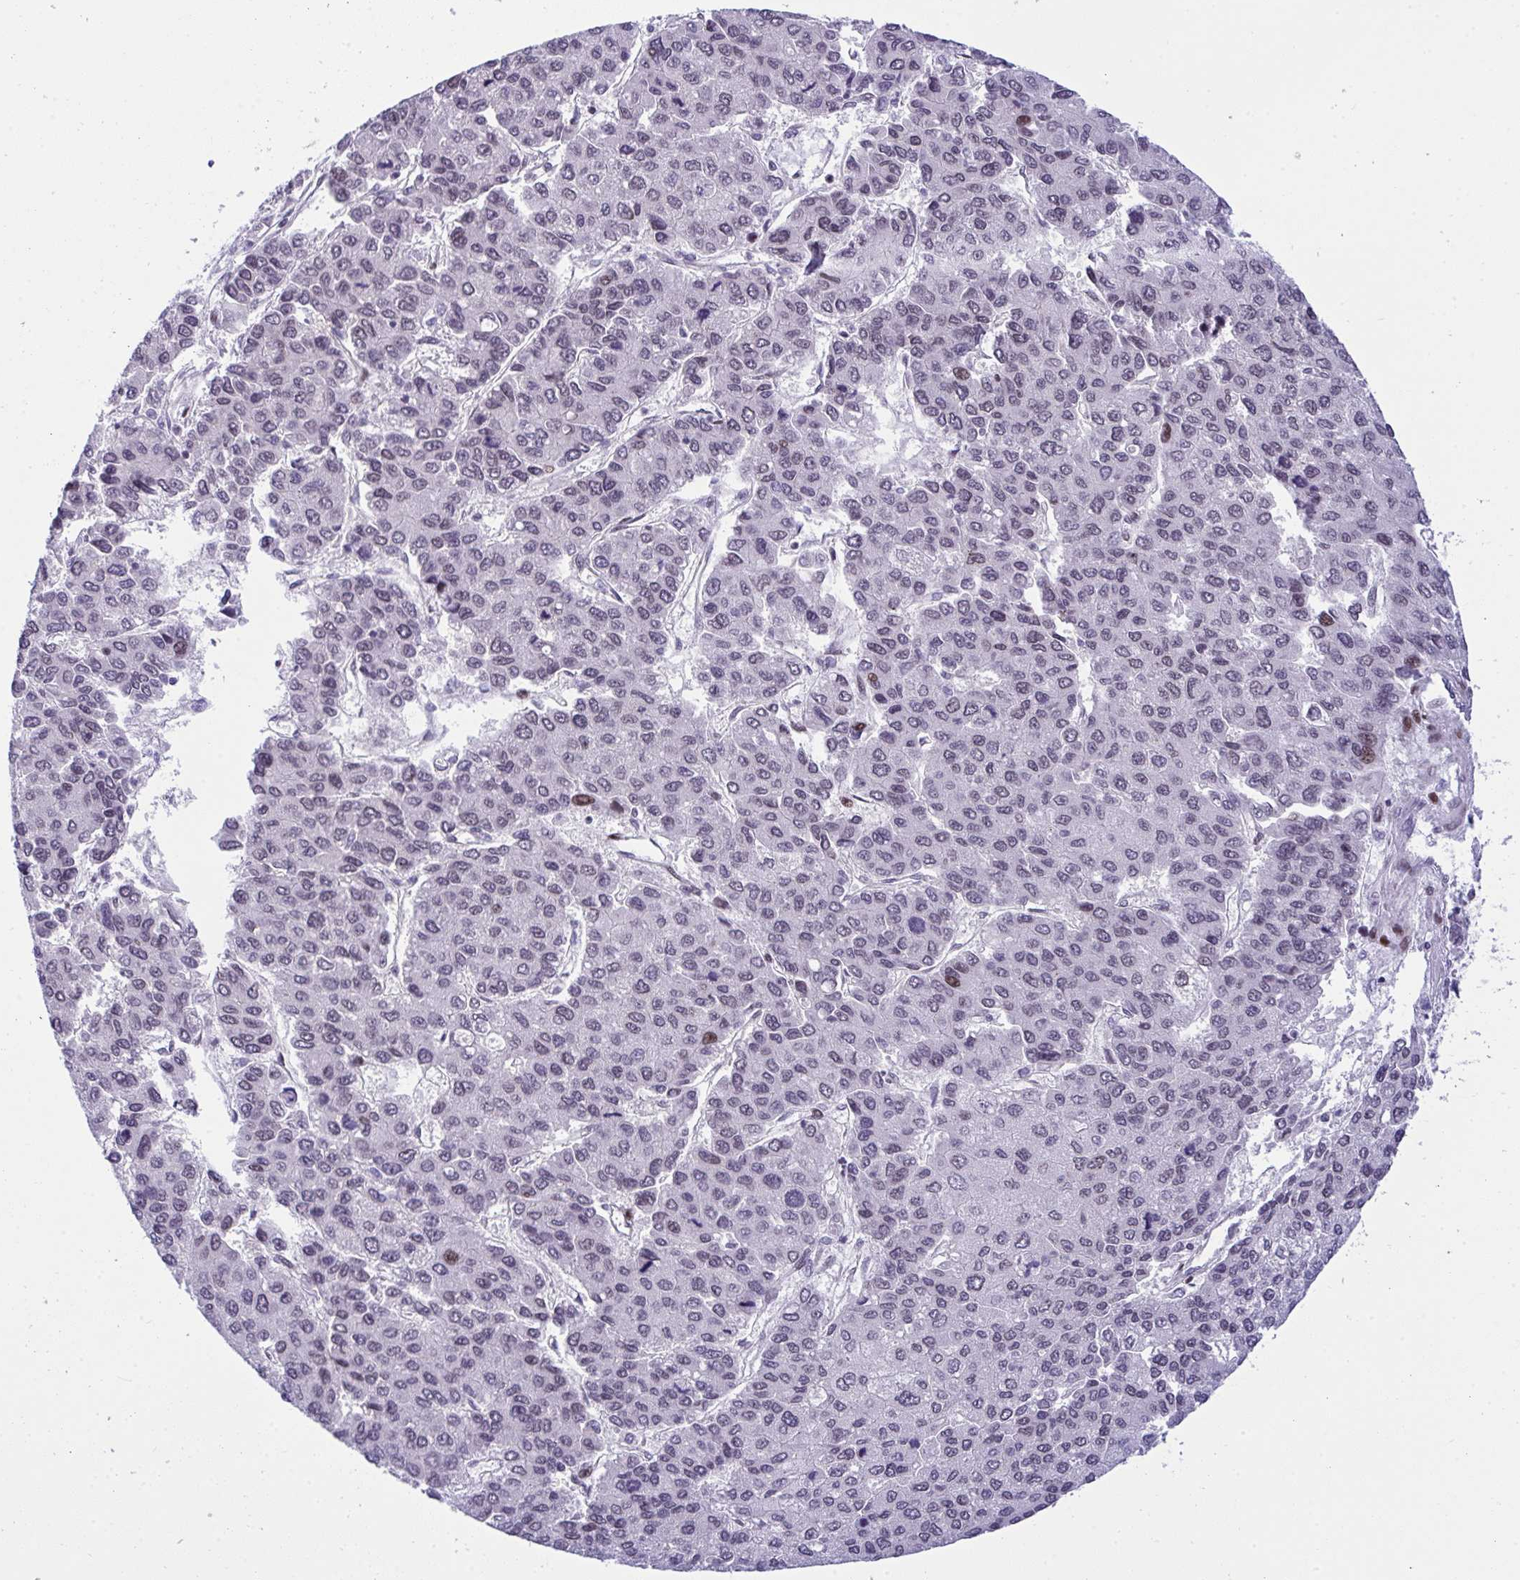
{"staining": {"intensity": "weak", "quantity": "25%-75%", "location": "nuclear"}, "tissue": "liver cancer", "cell_type": "Tumor cells", "image_type": "cancer", "snomed": [{"axis": "morphology", "description": "Carcinoma, Hepatocellular, NOS"}, {"axis": "topography", "description": "Liver"}], "caption": "Human liver cancer (hepatocellular carcinoma) stained with a brown dye displays weak nuclear positive expression in approximately 25%-75% of tumor cells.", "gene": "ZFHX3", "patient": {"sex": "female", "age": 66}}